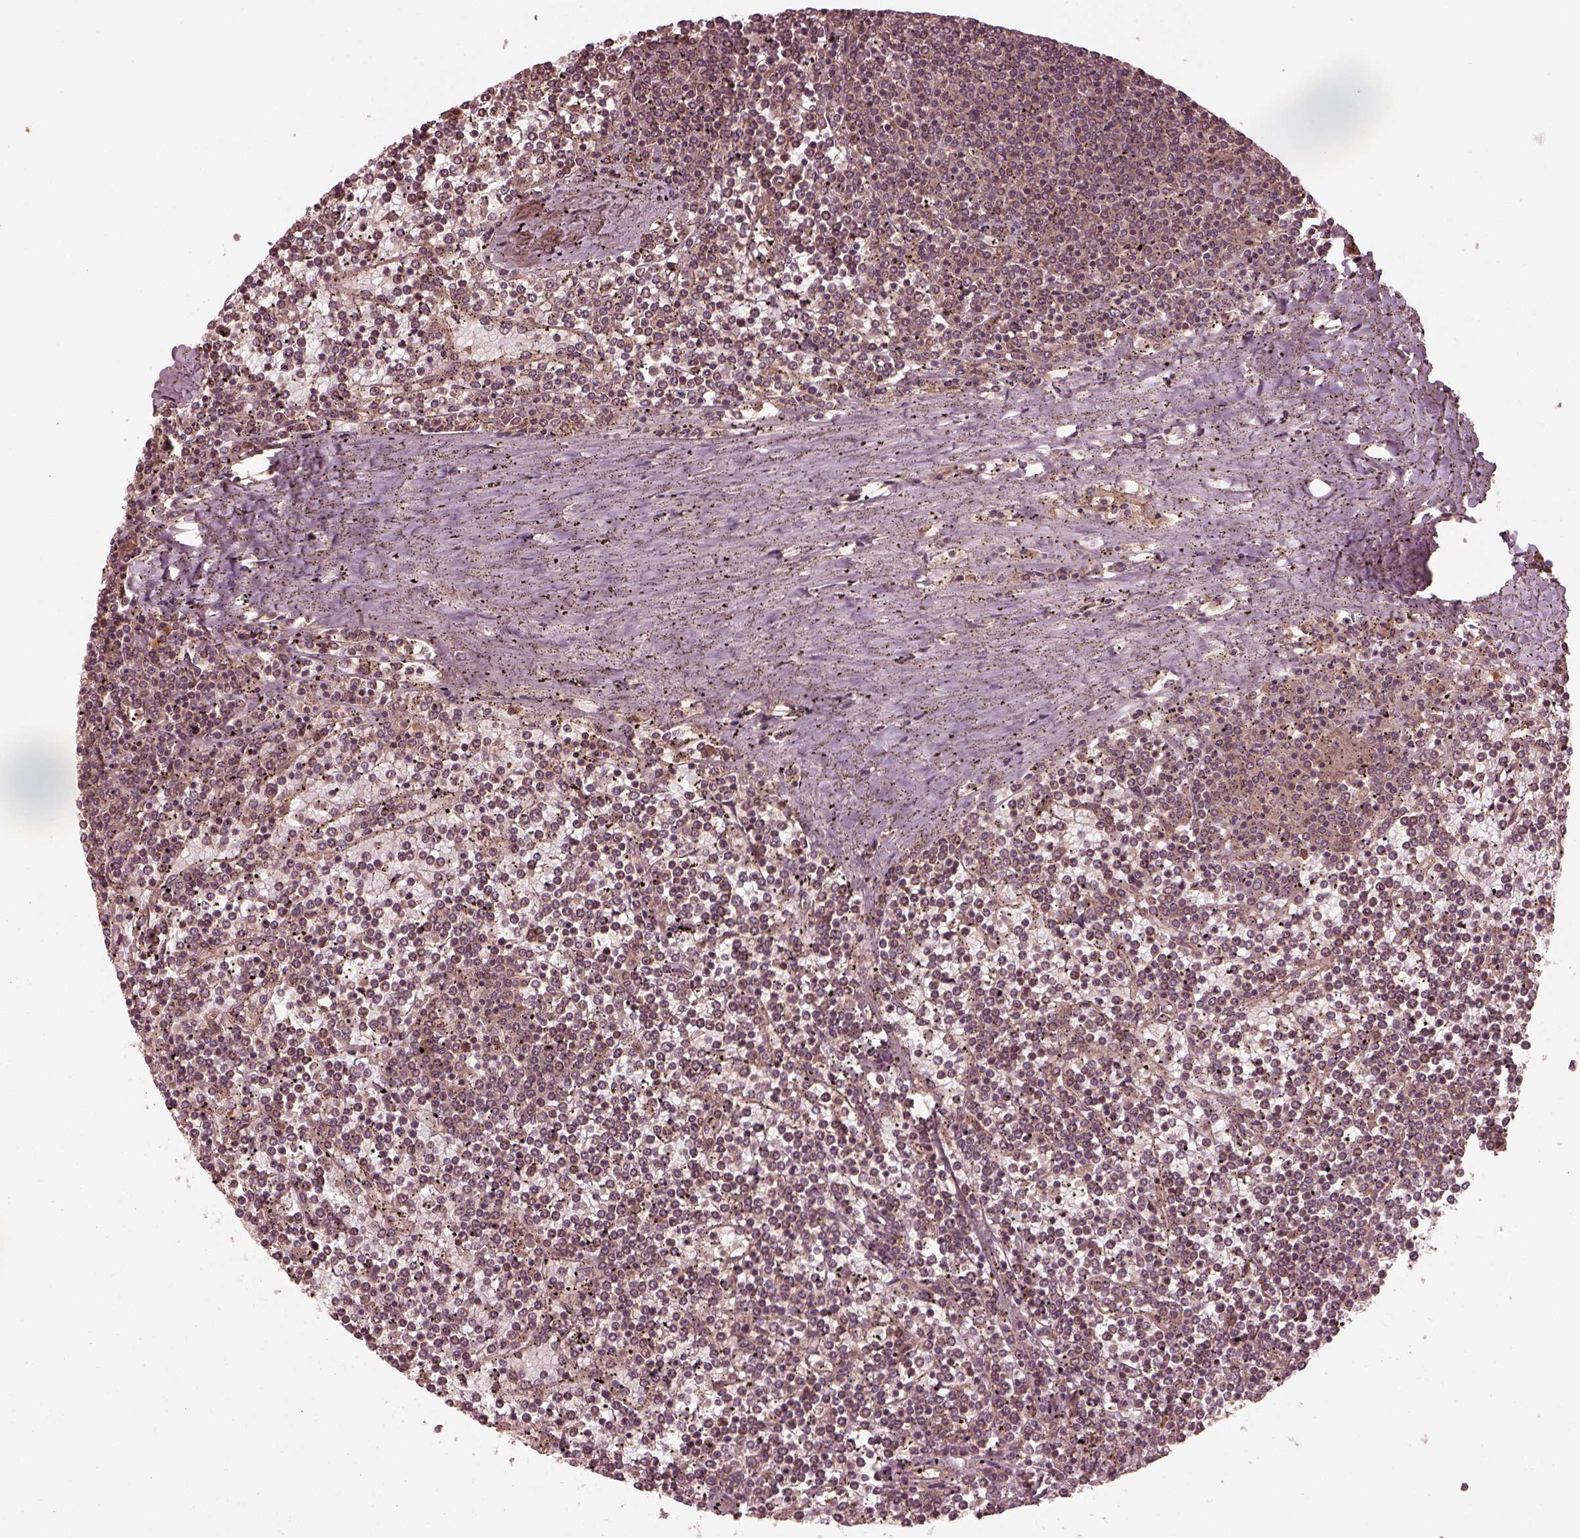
{"staining": {"intensity": "moderate", "quantity": "<25%", "location": "cytoplasmic/membranous"}, "tissue": "lymphoma", "cell_type": "Tumor cells", "image_type": "cancer", "snomed": [{"axis": "morphology", "description": "Malignant lymphoma, non-Hodgkin's type, Low grade"}, {"axis": "topography", "description": "Spleen"}], "caption": "About <25% of tumor cells in lymphoma reveal moderate cytoplasmic/membranous protein staining as visualized by brown immunohistochemical staining.", "gene": "PIK3R2", "patient": {"sex": "female", "age": 19}}